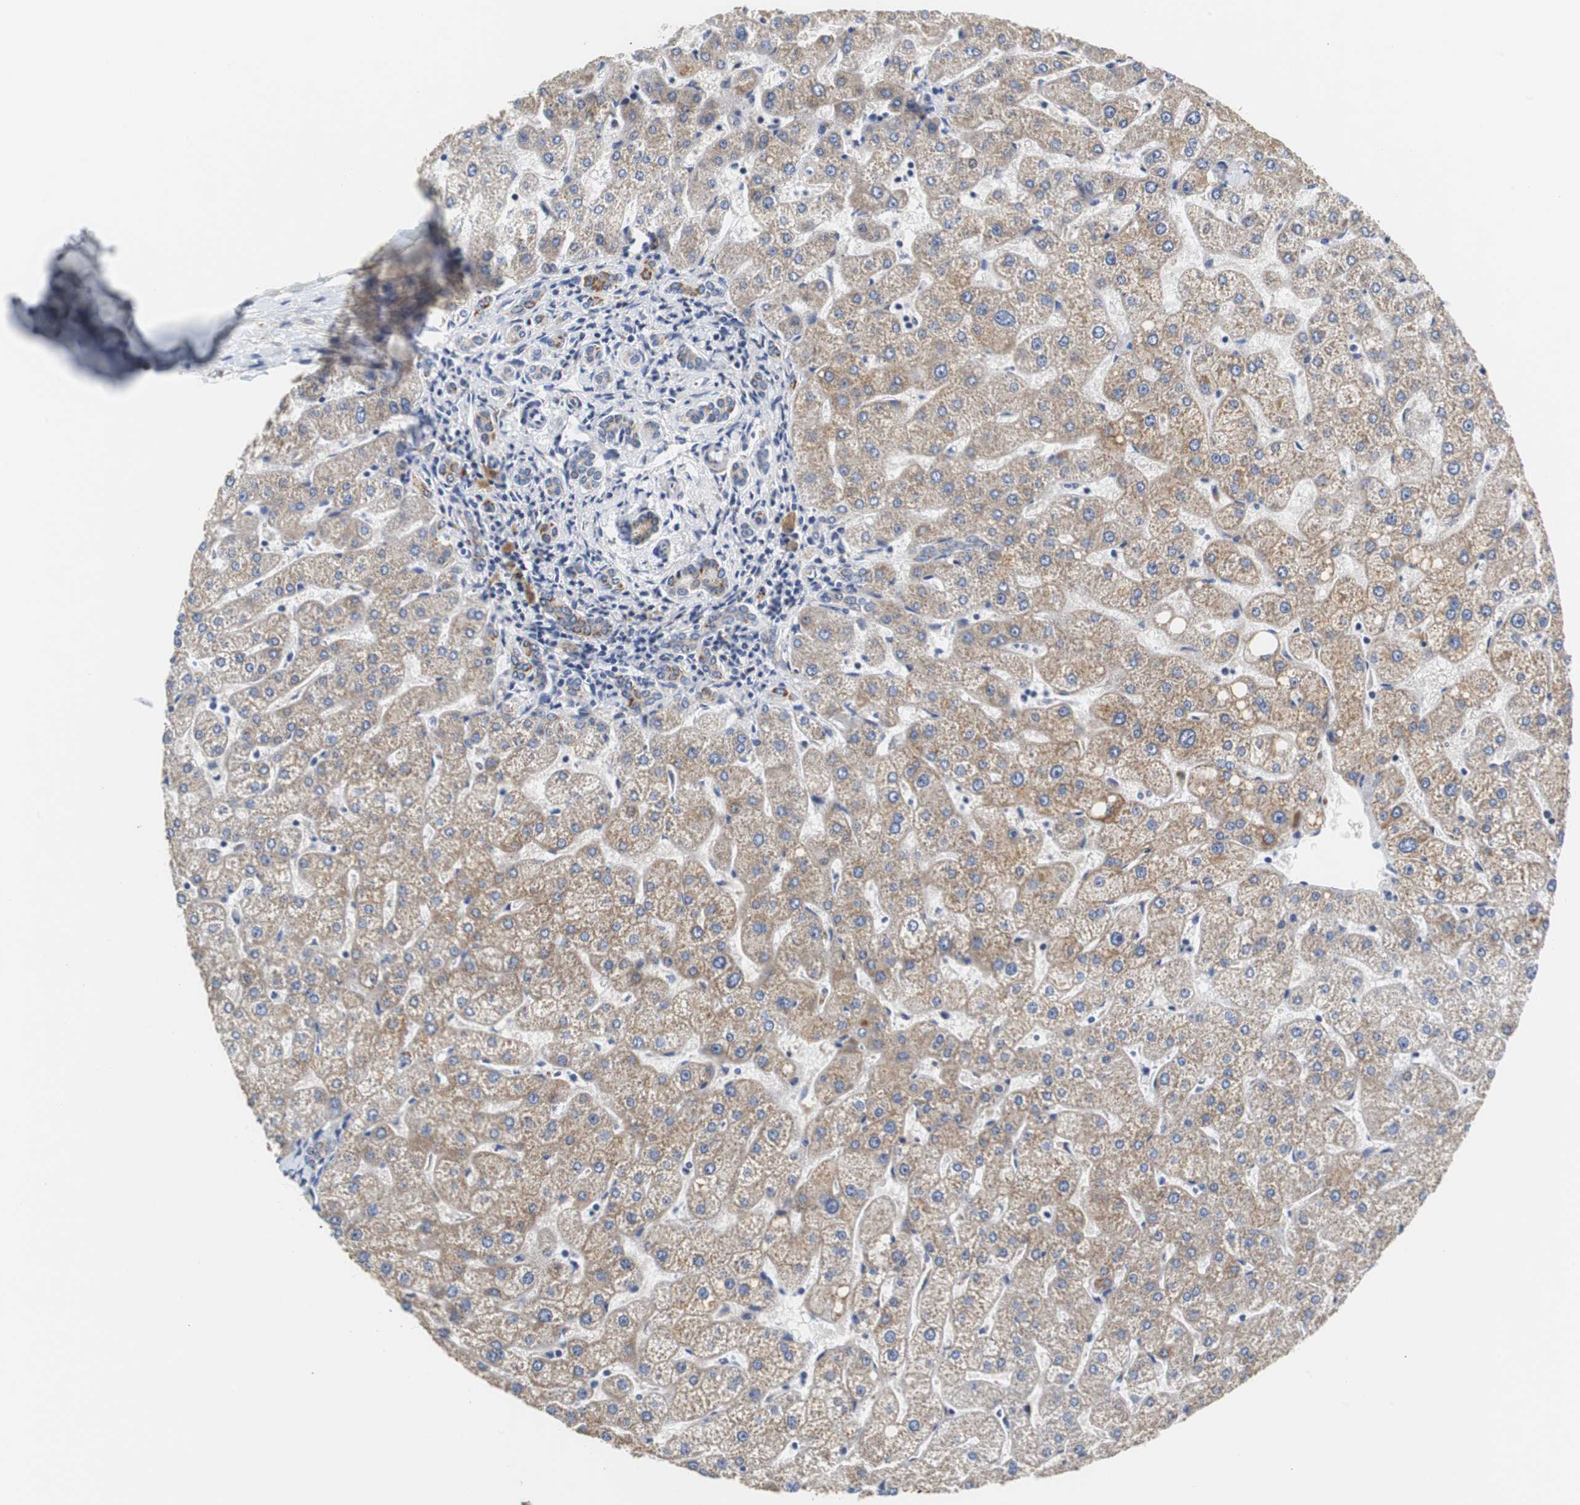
{"staining": {"intensity": "weak", "quantity": ">75%", "location": "cytoplasmic/membranous"}, "tissue": "liver", "cell_type": "Cholangiocytes", "image_type": "normal", "snomed": [{"axis": "morphology", "description": "Normal tissue, NOS"}, {"axis": "topography", "description": "Liver"}], "caption": "Liver stained for a protein (brown) exhibits weak cytoplasmic/membranous positive positivity in approximately >75% of cholangiocytes.", "gene": "PCK1", "patient": {"sex": "male", "age": 67}}